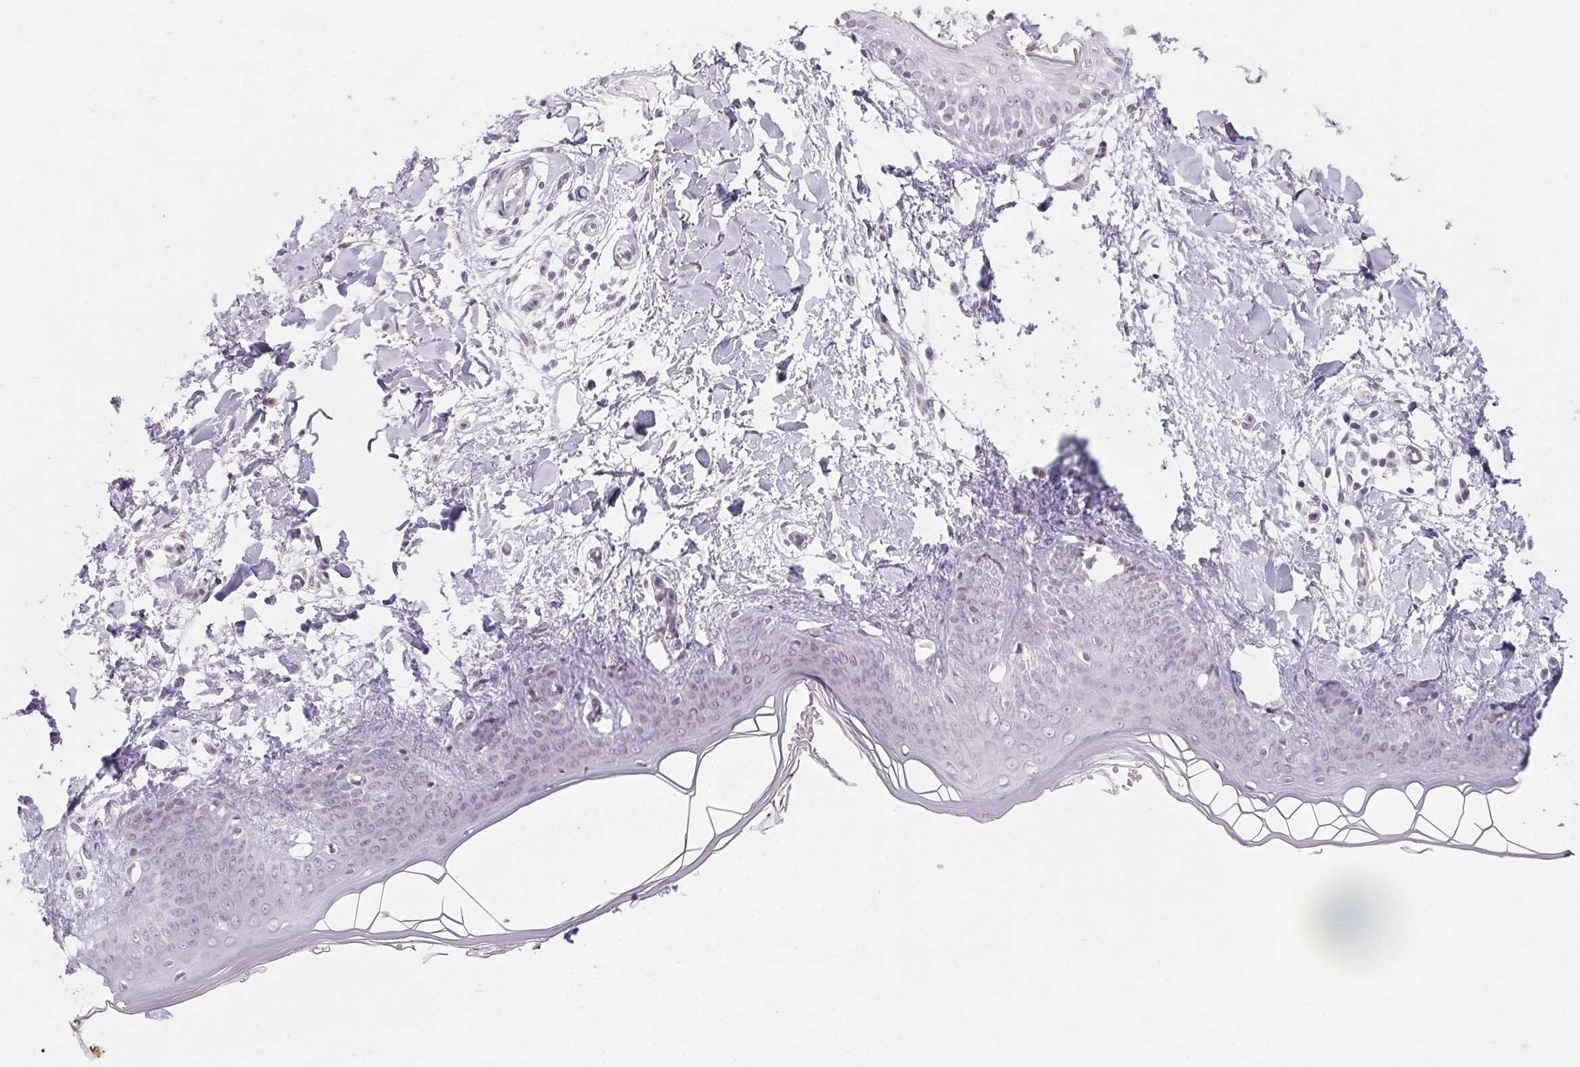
{"staining": {"intensity": "negative", "quantity": "none", "location": "none"}, "tissue": "skin", "cell_type": "Fibroblasts", "image_type": "normal", "snomed": [{"axis": "morphology", "description": "Normal tissue, NOS"}, {"axis": "topography", "description": "Skin"}], "caption": "This image is of unremarkable skin stained with IHC to label a protein in brown with the nuclei are counter-stained blue. There is no staining in fibroblasts. The staining is performed using DAB (3,3'-diaminobenzidine) brown chromogen with nuclei counter-stained in using hematoxylin.", "gene": "KCNQ2", "patient": {"sex": "female", "age": 34}}